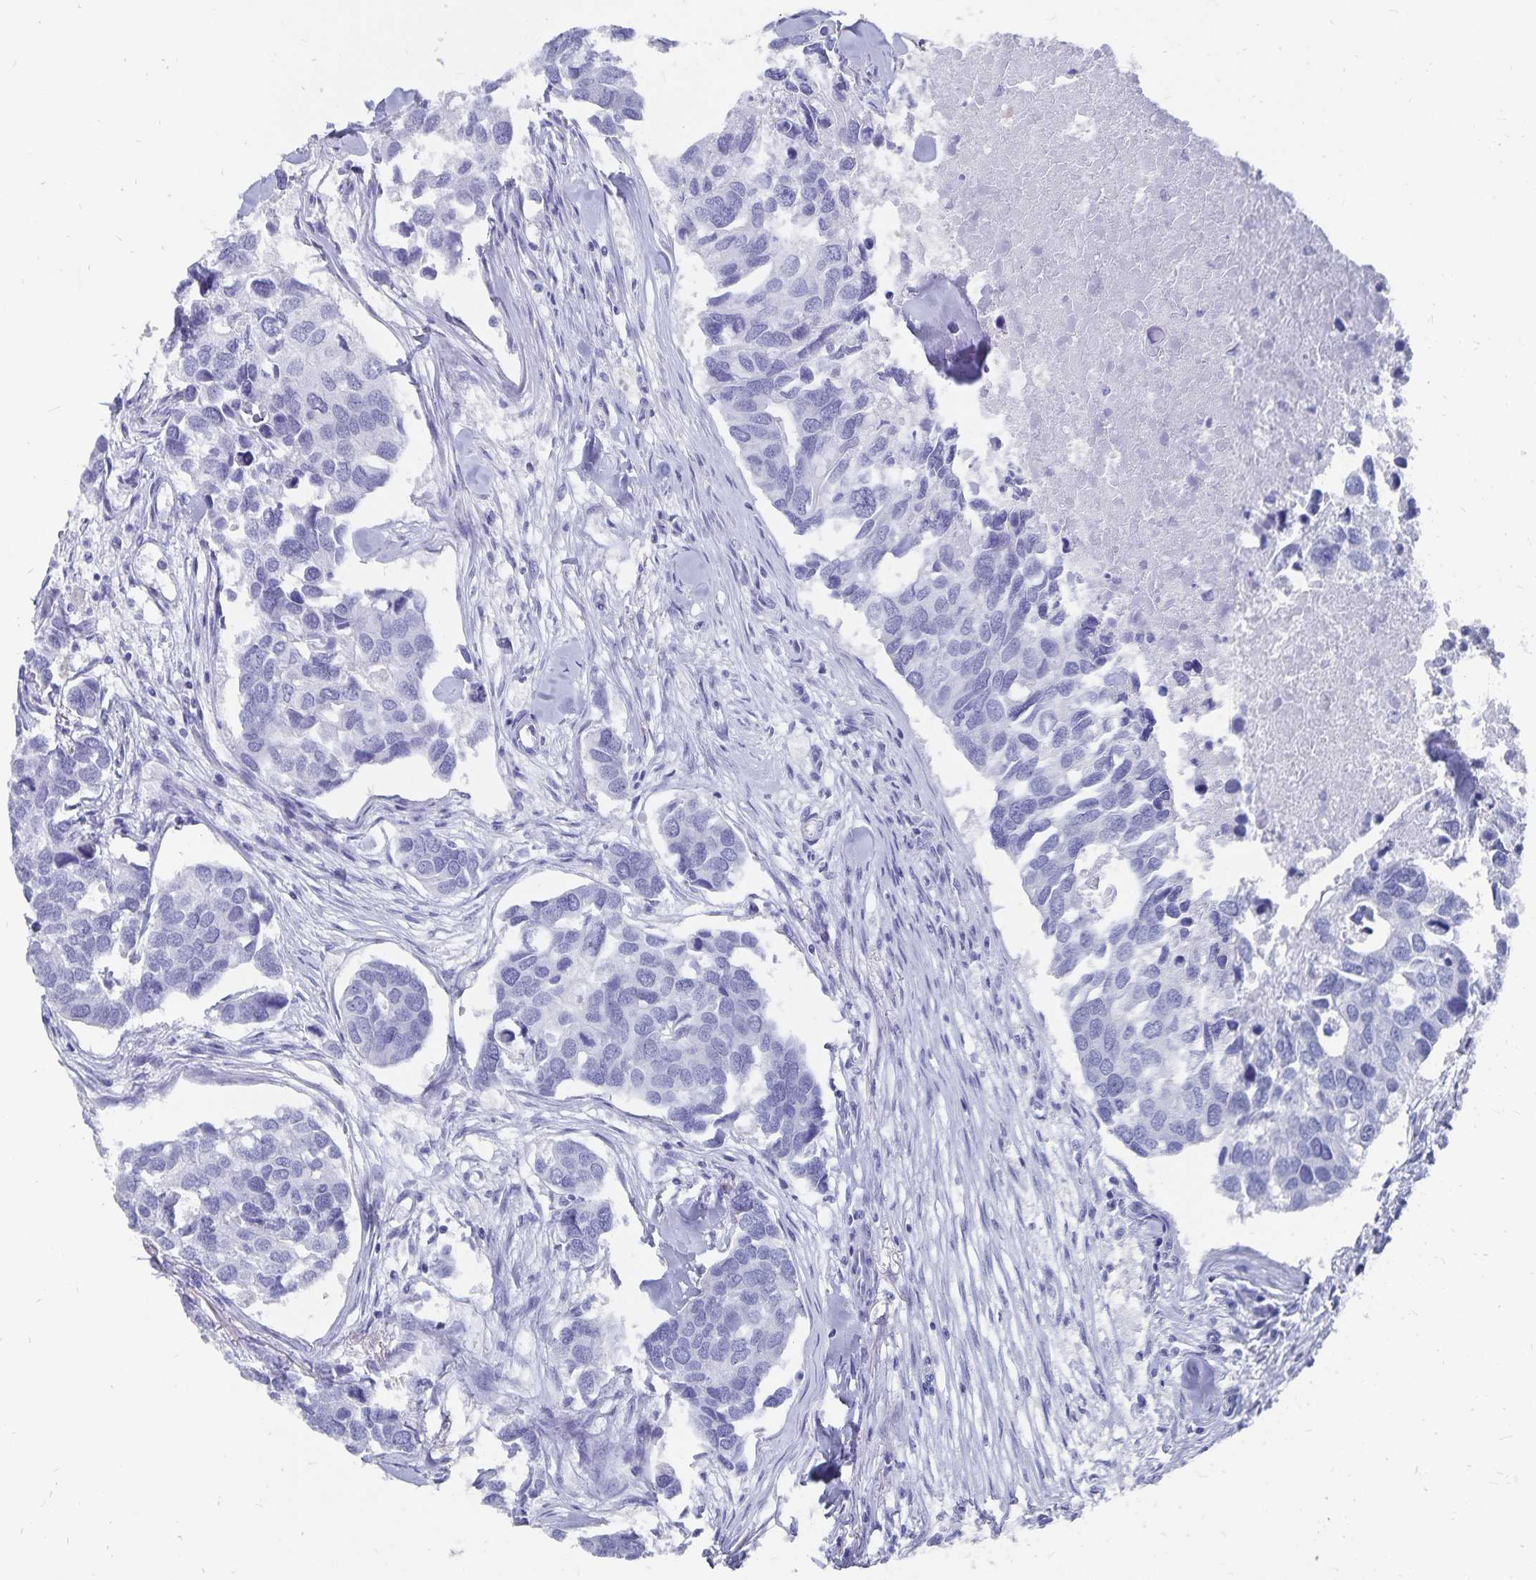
{"staining": {"intensity": "negative", "quantity": "none", "location": "none"}, "tissue": "breast cancer", "cell_type": "Tumor cells", "image_type": "cancer", "snomed": [{"axis": "morphology", "description": "Duct carcinoma"}, {"axis": "topography", "description": "Breast"}], "caption": "IHC photomicrograph of neoplastic tissue: human breast cancer stained with DAB (3,3'-diaminobenzidine) displays no significant protein expression in tumor cells.", "gene": "ADH1A", "patient": {"sex": "female", "age": 83}}